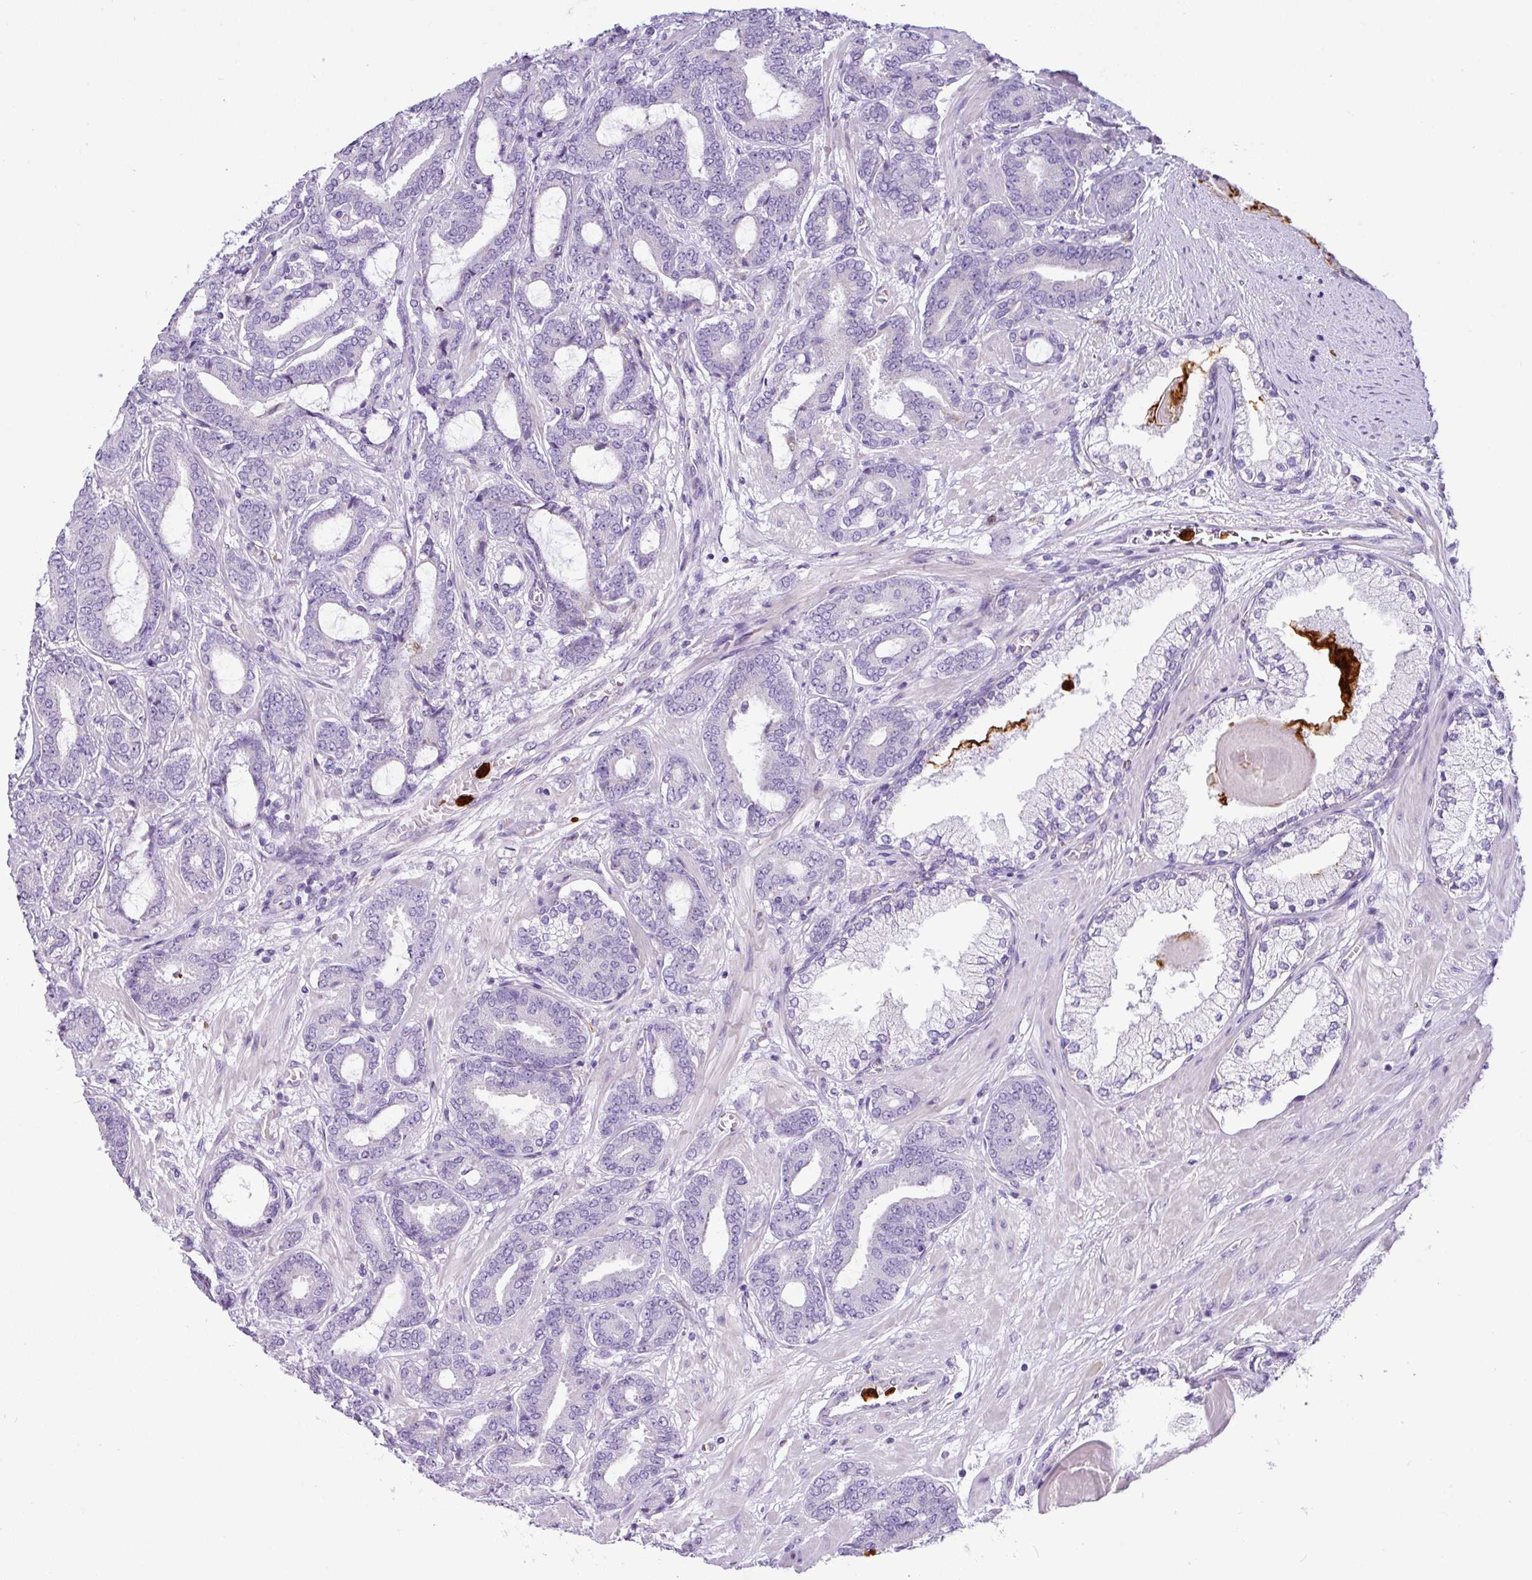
{"staining": {"intensity": "negative", "quantity": "none", "location": "none"}, "tissue": "prostate cancer", "cell_type": "Tumor cells", "image_type": "cancer", "snomed": [{"axis": "morphology", "description": "Adenocarcinoma, Low grade"}, {"axis": "topography", "description": "Prostate and seminal vesicle, NOS"}], "caption": "This is an immunohistochemistry (IHC) photomicrograph of prostate cancer. There is no staining in tumor cells.", "gene": "SH2D3C", "patient": {"sex": "male", "age": 61}}